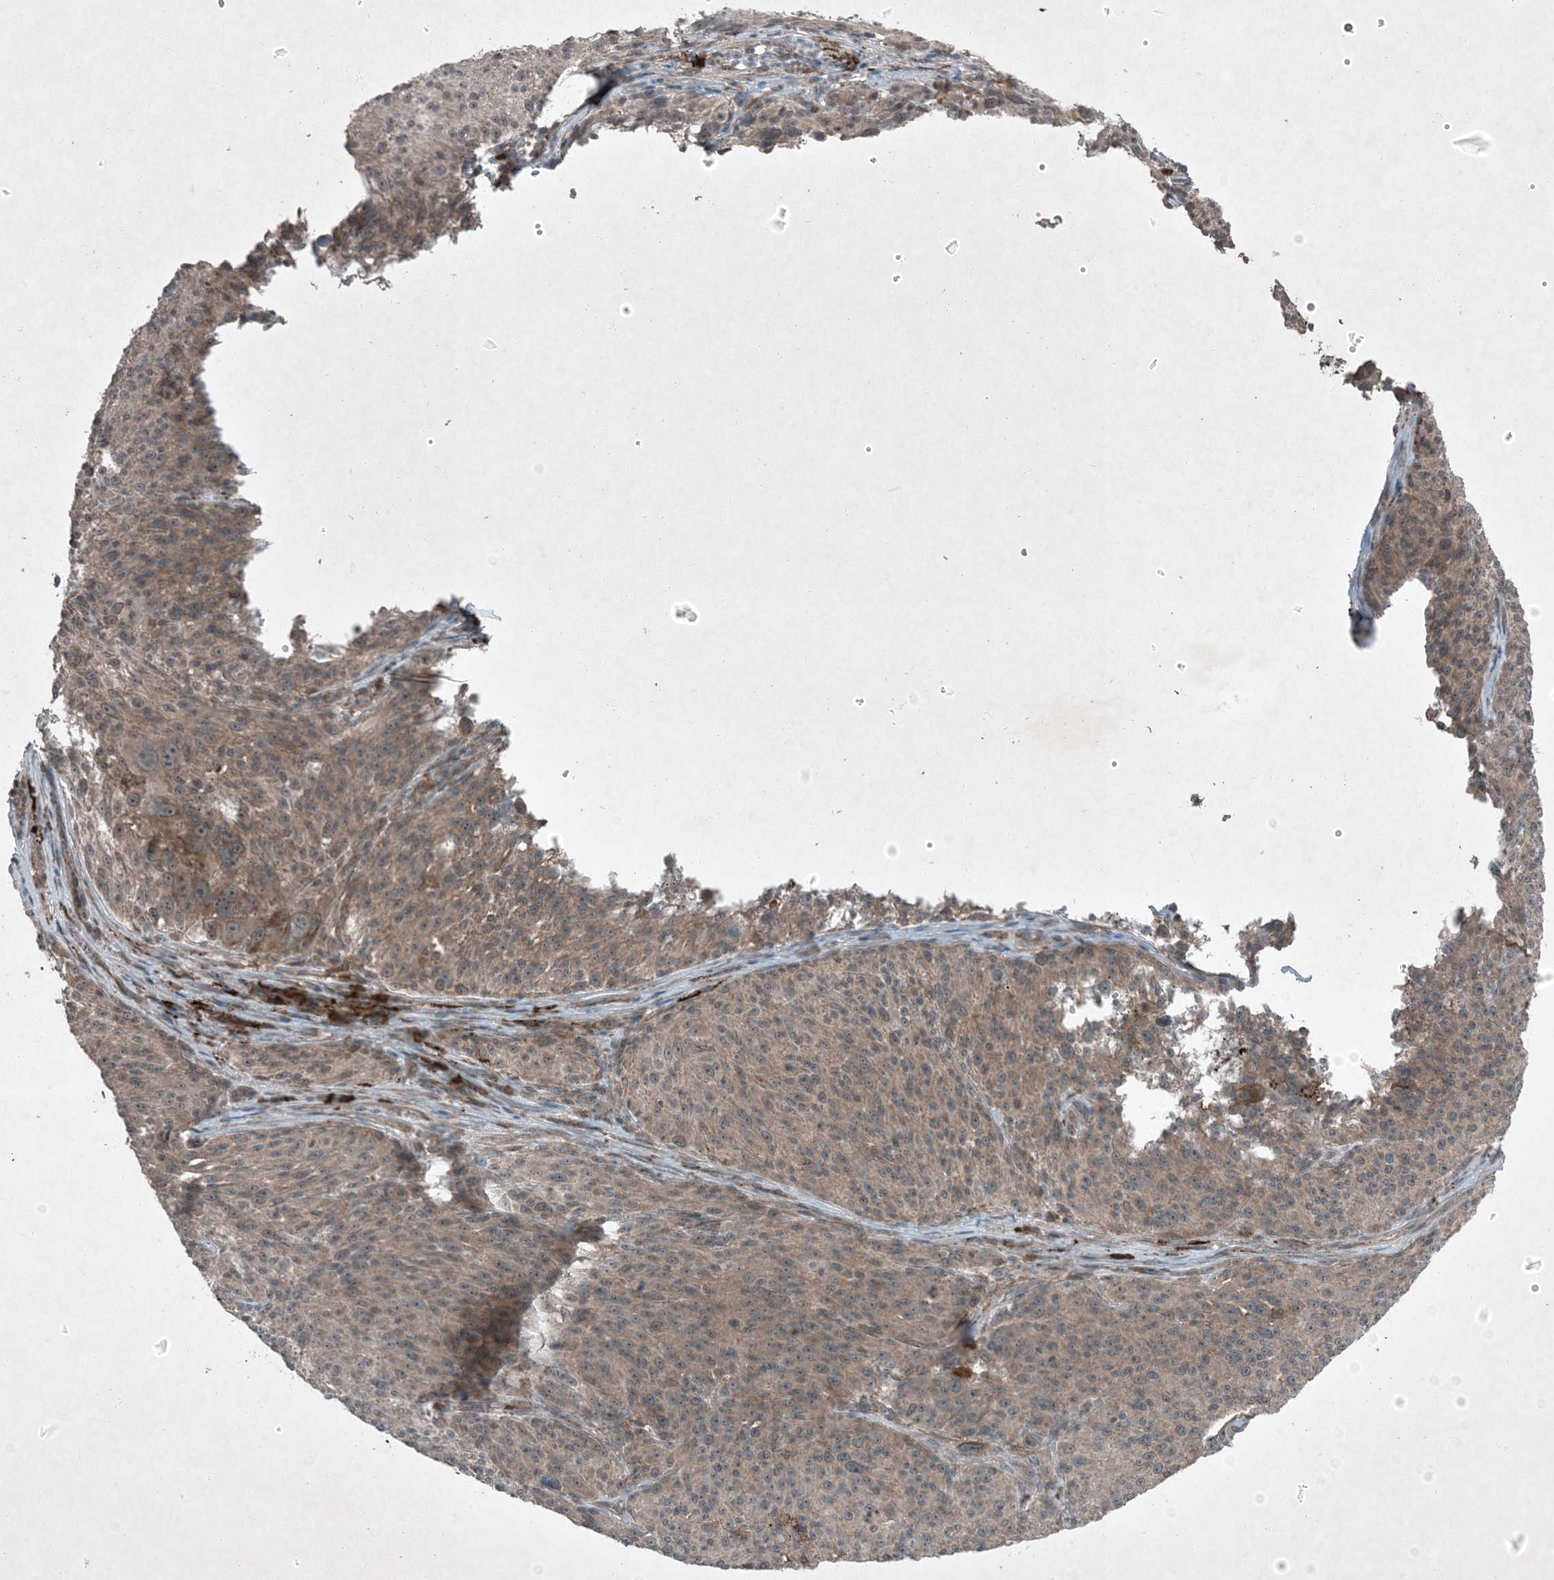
{"staining": {"intensity": "weak", "quantity": "25%-75%", "location": "cytoplasmic/membranous"}, "tissue": "melanoma", "cell_type": "Tumor cells", "image_type": "cancer", "snomed": [{"axis": "morphology", "description": "Malignant melanoma, NOS"}, {"axis": "topography", "description": "Skin of trunk"}], "caption": "Melanoma tissue displays weak cytoplasmic/membranous staining in about 25%-75% of tumor cells", "gene": "MDN1", "patient": {"sex": "male", "age": 71}}